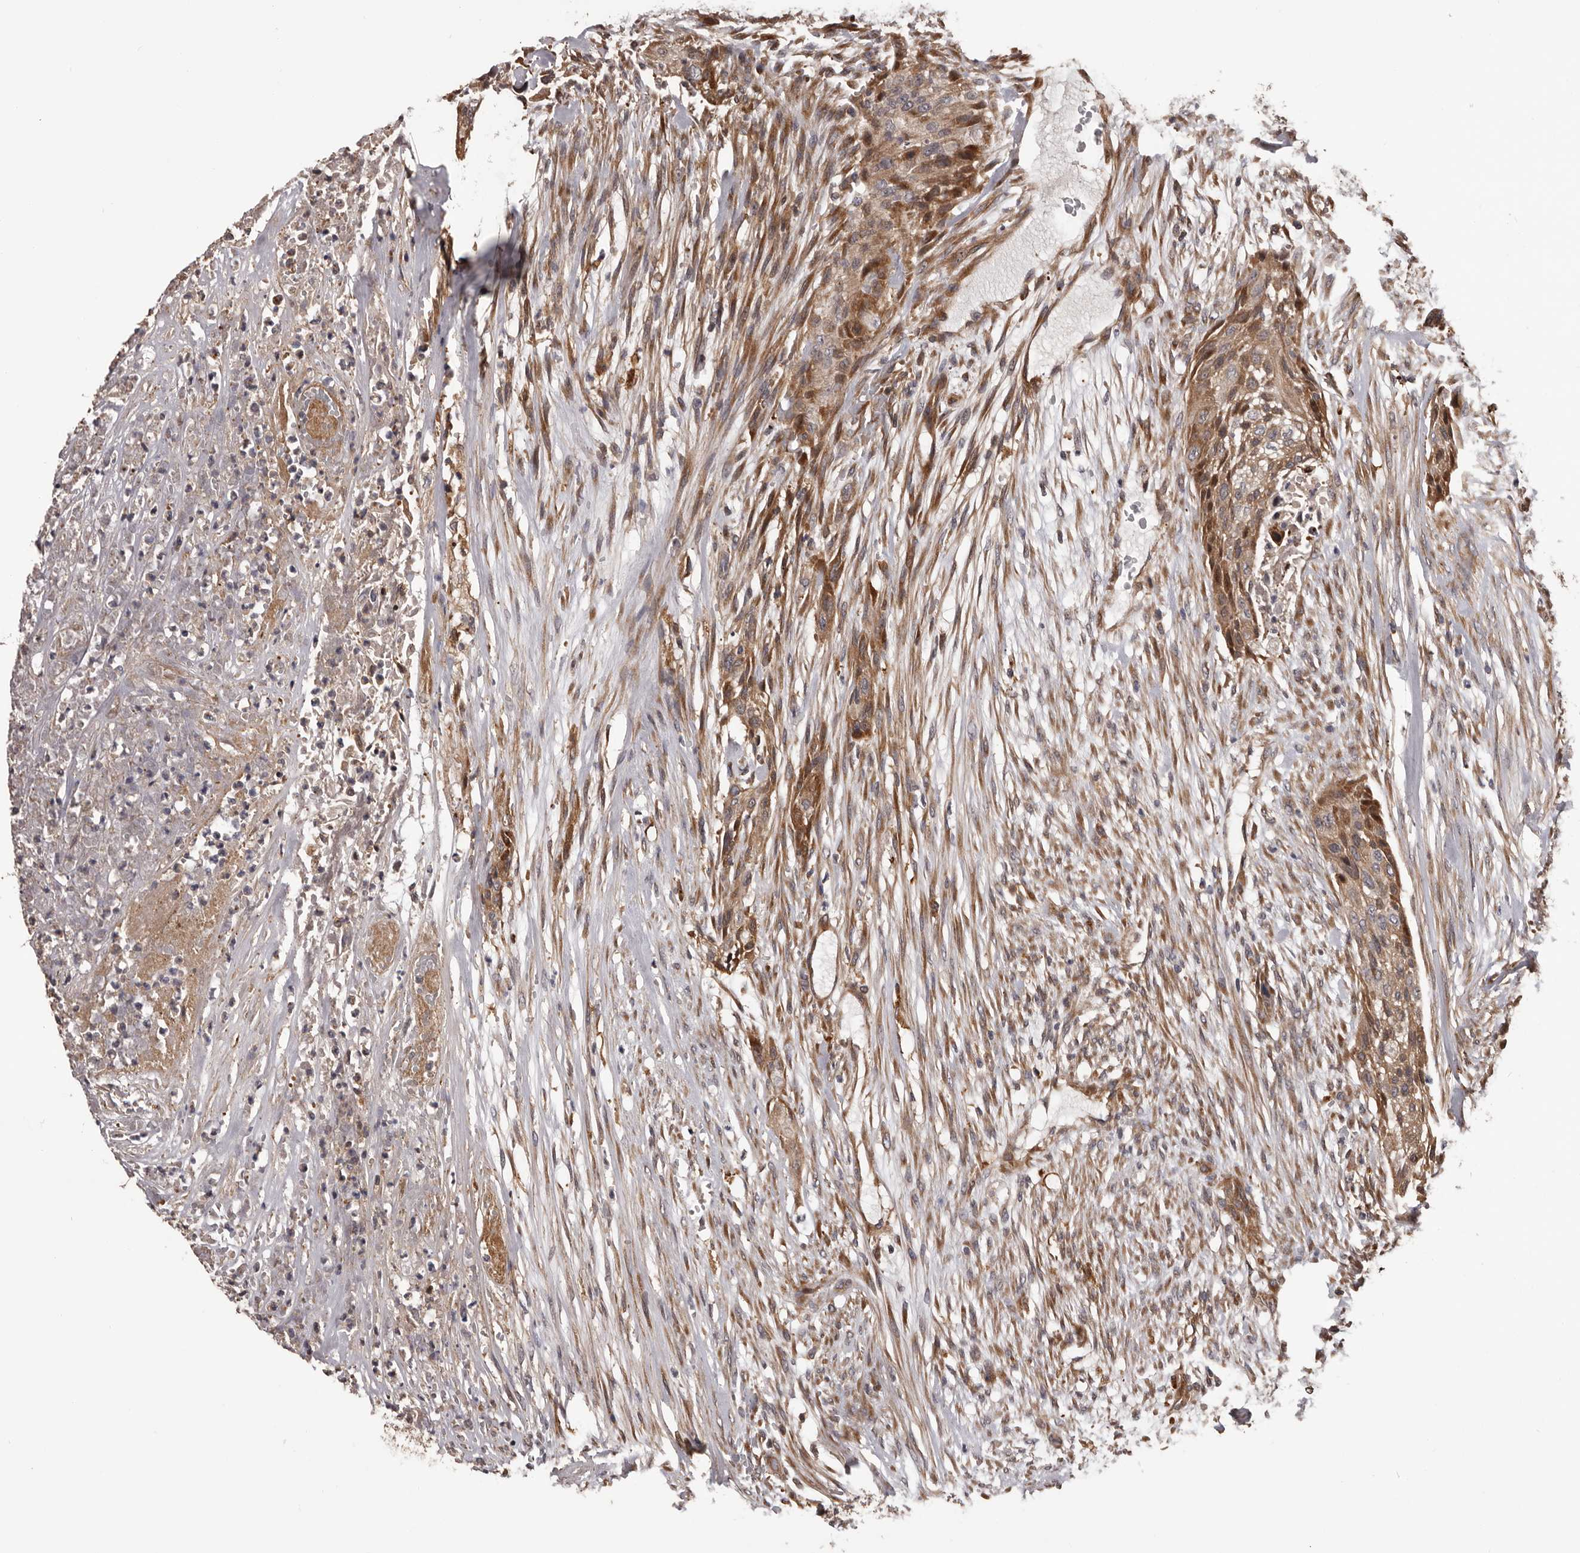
{"staining": {"intensity": "moderate", "quantity": ">75%", "location": "cytoplasmic/membranous"}, "tissue": "urothelial cancer", "cell_type": "Tumor cells", "image_type": "cancer", "snomed": [{"axis": "morphology", "description": "Urothelial carcinoma, High grade"}, {"axis": "topography", "description": "Urinary bladder"}], "caption": "The immunohistochemical stain shows moderate cytoplasmic/membranous positivity in tumor cells of urothelial cancer tissue.", "gene": "ADAMTS2", "patient": {"sex": "male", "age": 35}}